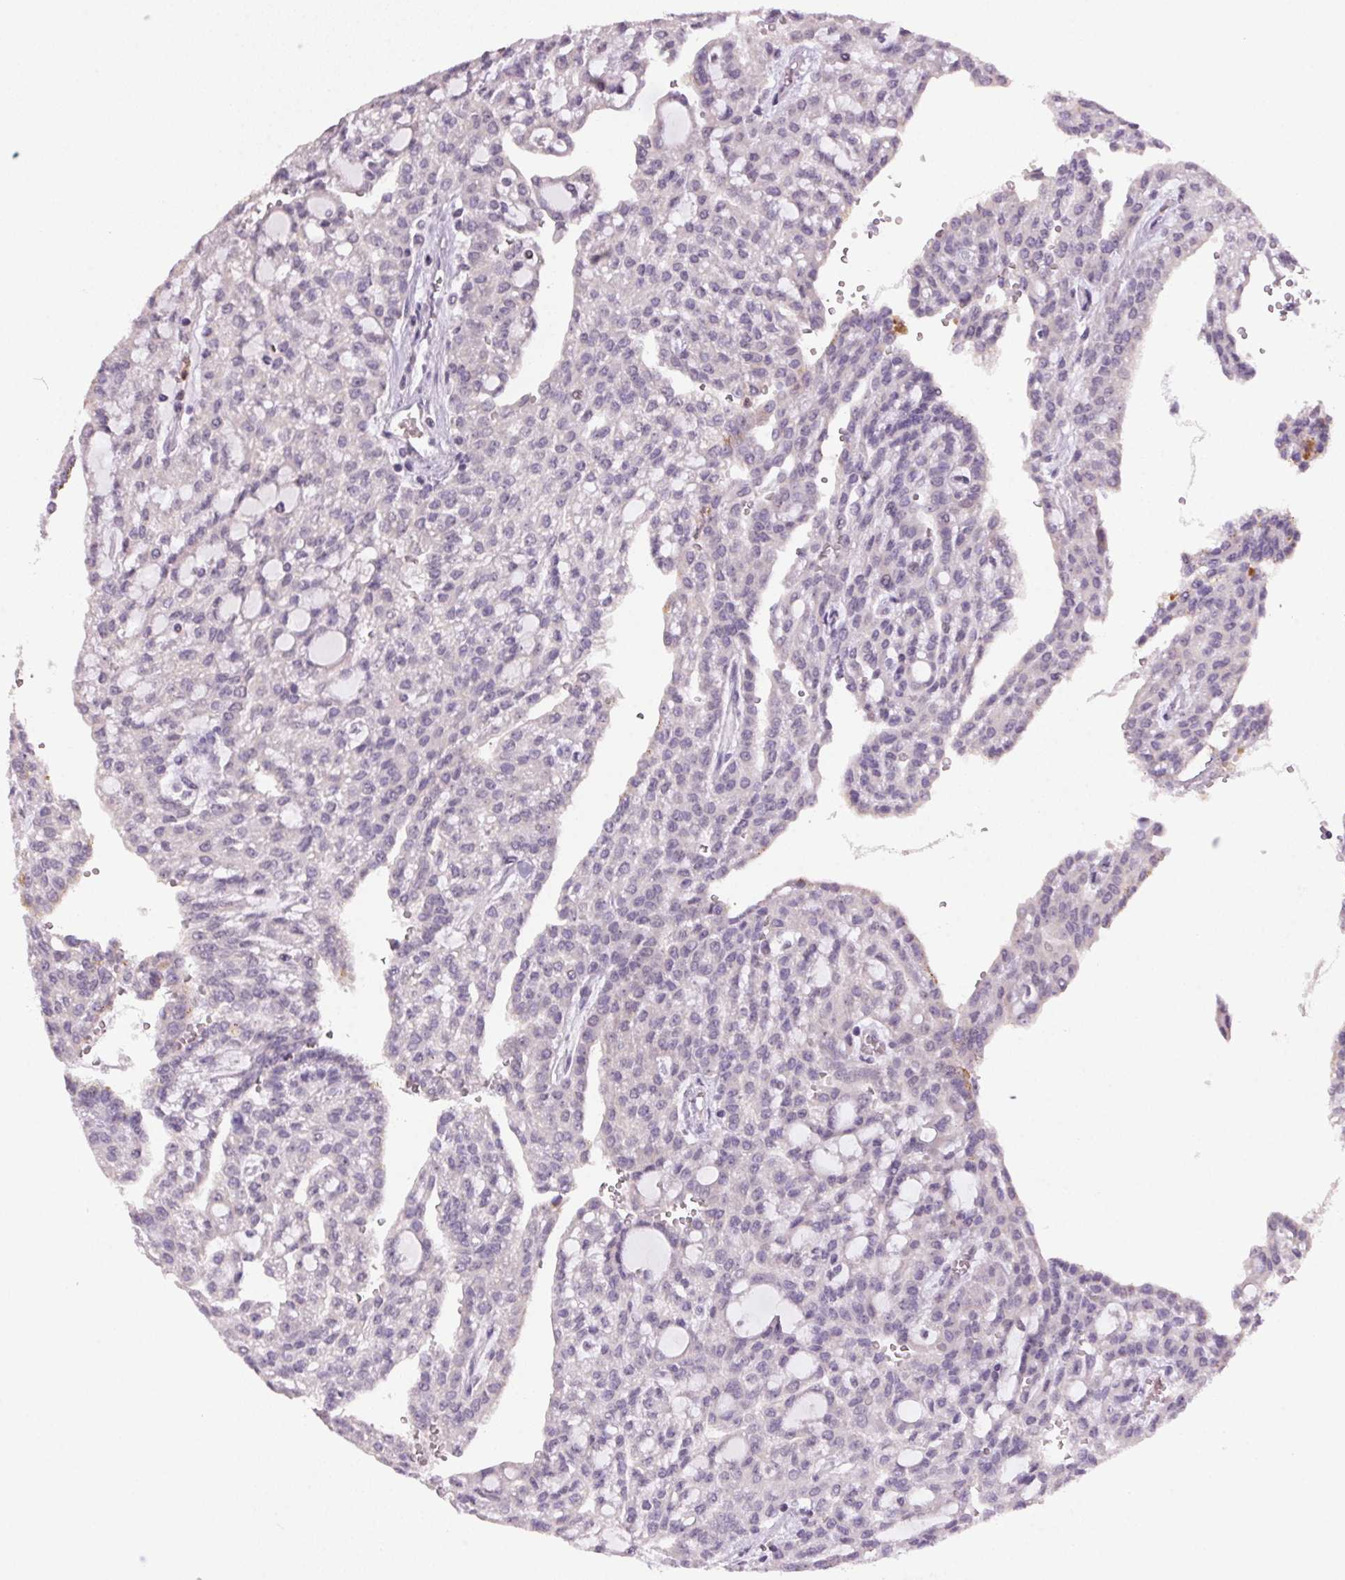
{"staining": {"intensity": "negative", "quantity": "none", "location": "none"}, "tissue": "renal cancer", "cell_type": "Tumor cells", "image_type": "cancer", "snomed": [{"axis": "morphology", "description": "Adenocarcinoma, NOS"}, {"axis": "topography", "description": "Kidney"}], "caption": "The photomicrograph displays no staining of tumor cells in renal cancer.", "gene": "TRDN", "patient": {"sex": "male", "age": 63}}